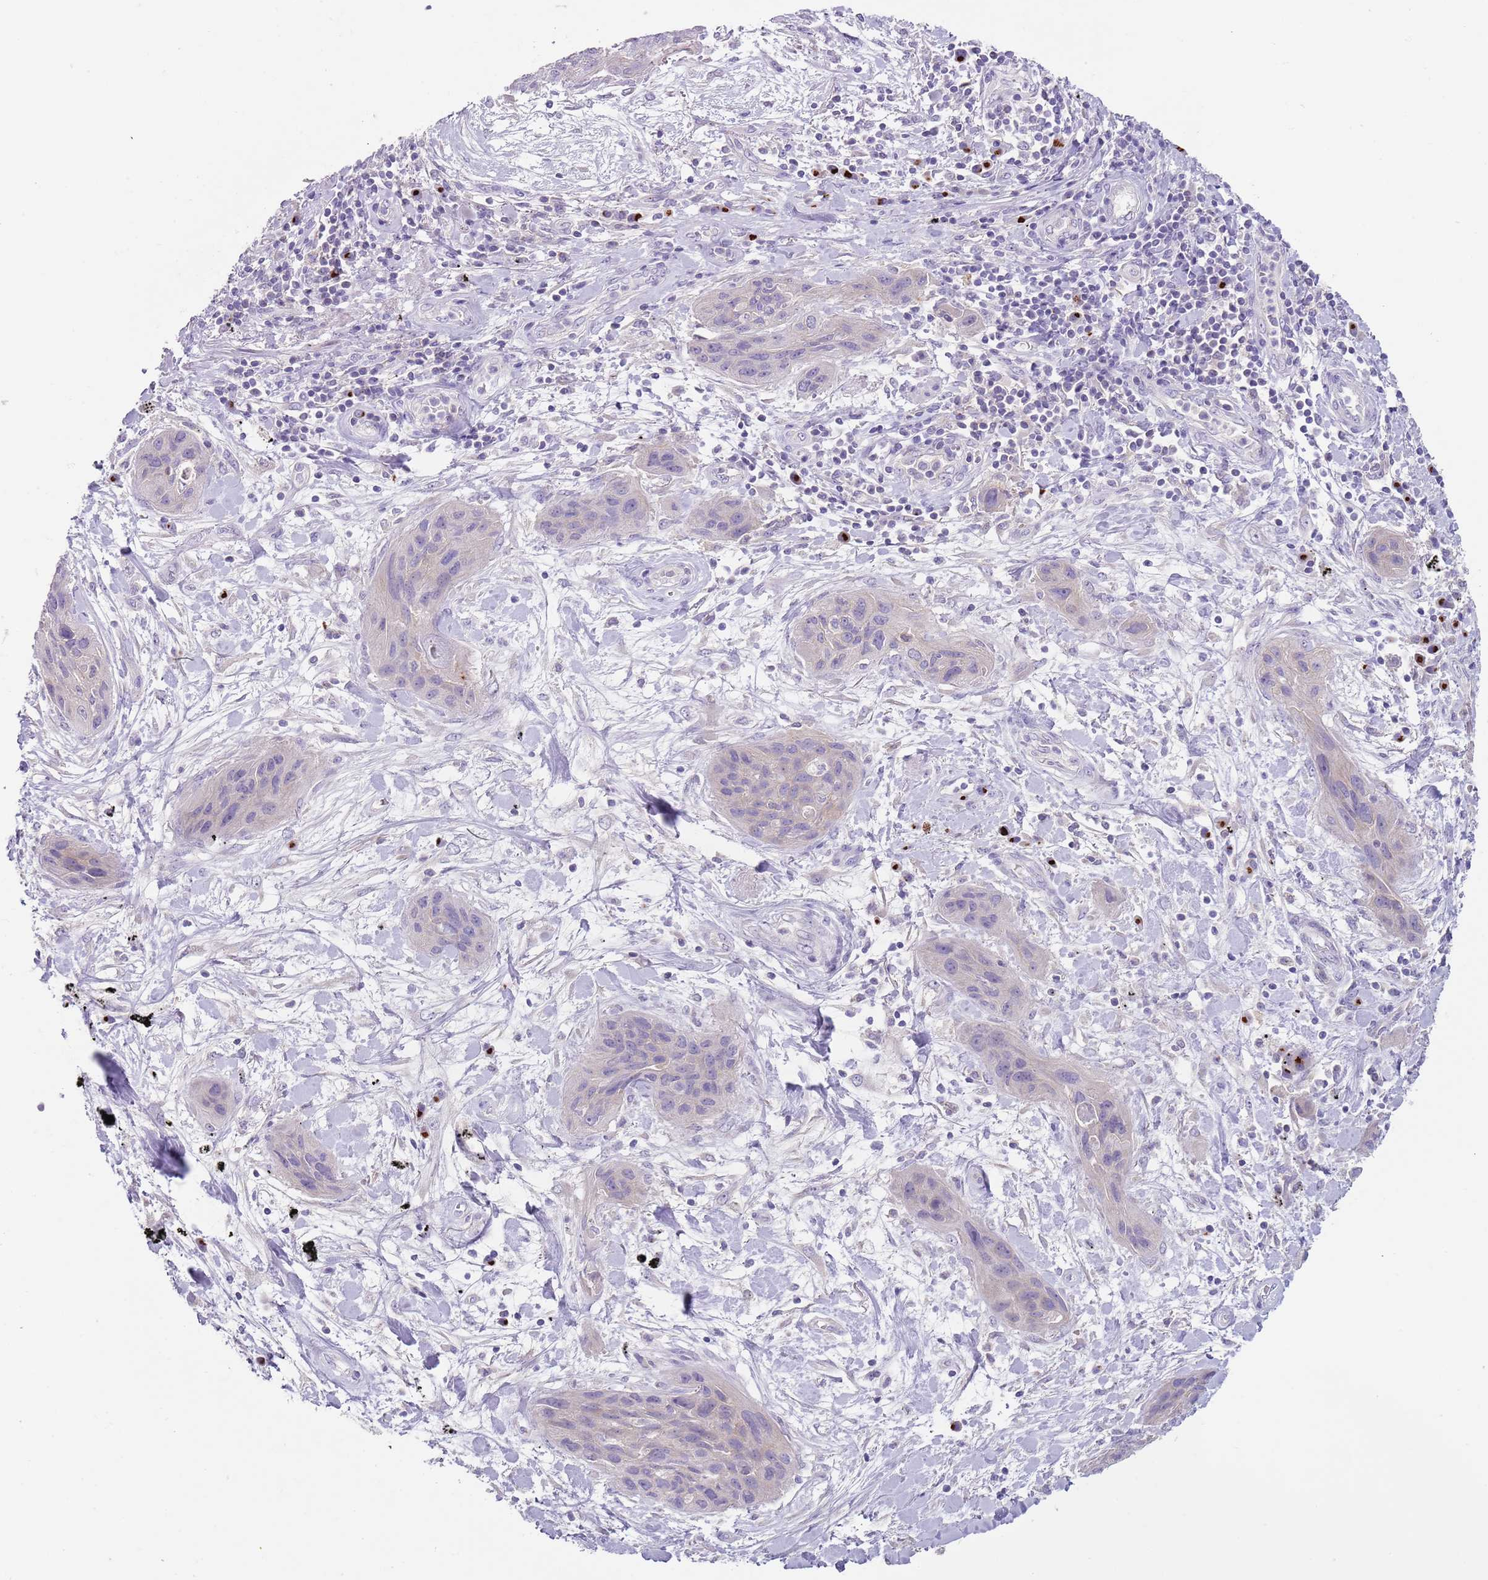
{"staining": {"intensity": "negative", "quantity": "none", "location": "none"}, "tissue": "lung cancer", "cell_type": "Tumor cells", "image_type": "cancer", "snomed": [{"axis": "morphology", "description": "Squamous cell carcinoma, NOS"}, {"axis": "topography", "description": "Lung"}], "caption": "The photomicrograph displays no staining of tumor cells in lung cancer (squamous cell carcinoma).", "gene": "C2CD3", "patient": {"sex": "female", "age": 70}}